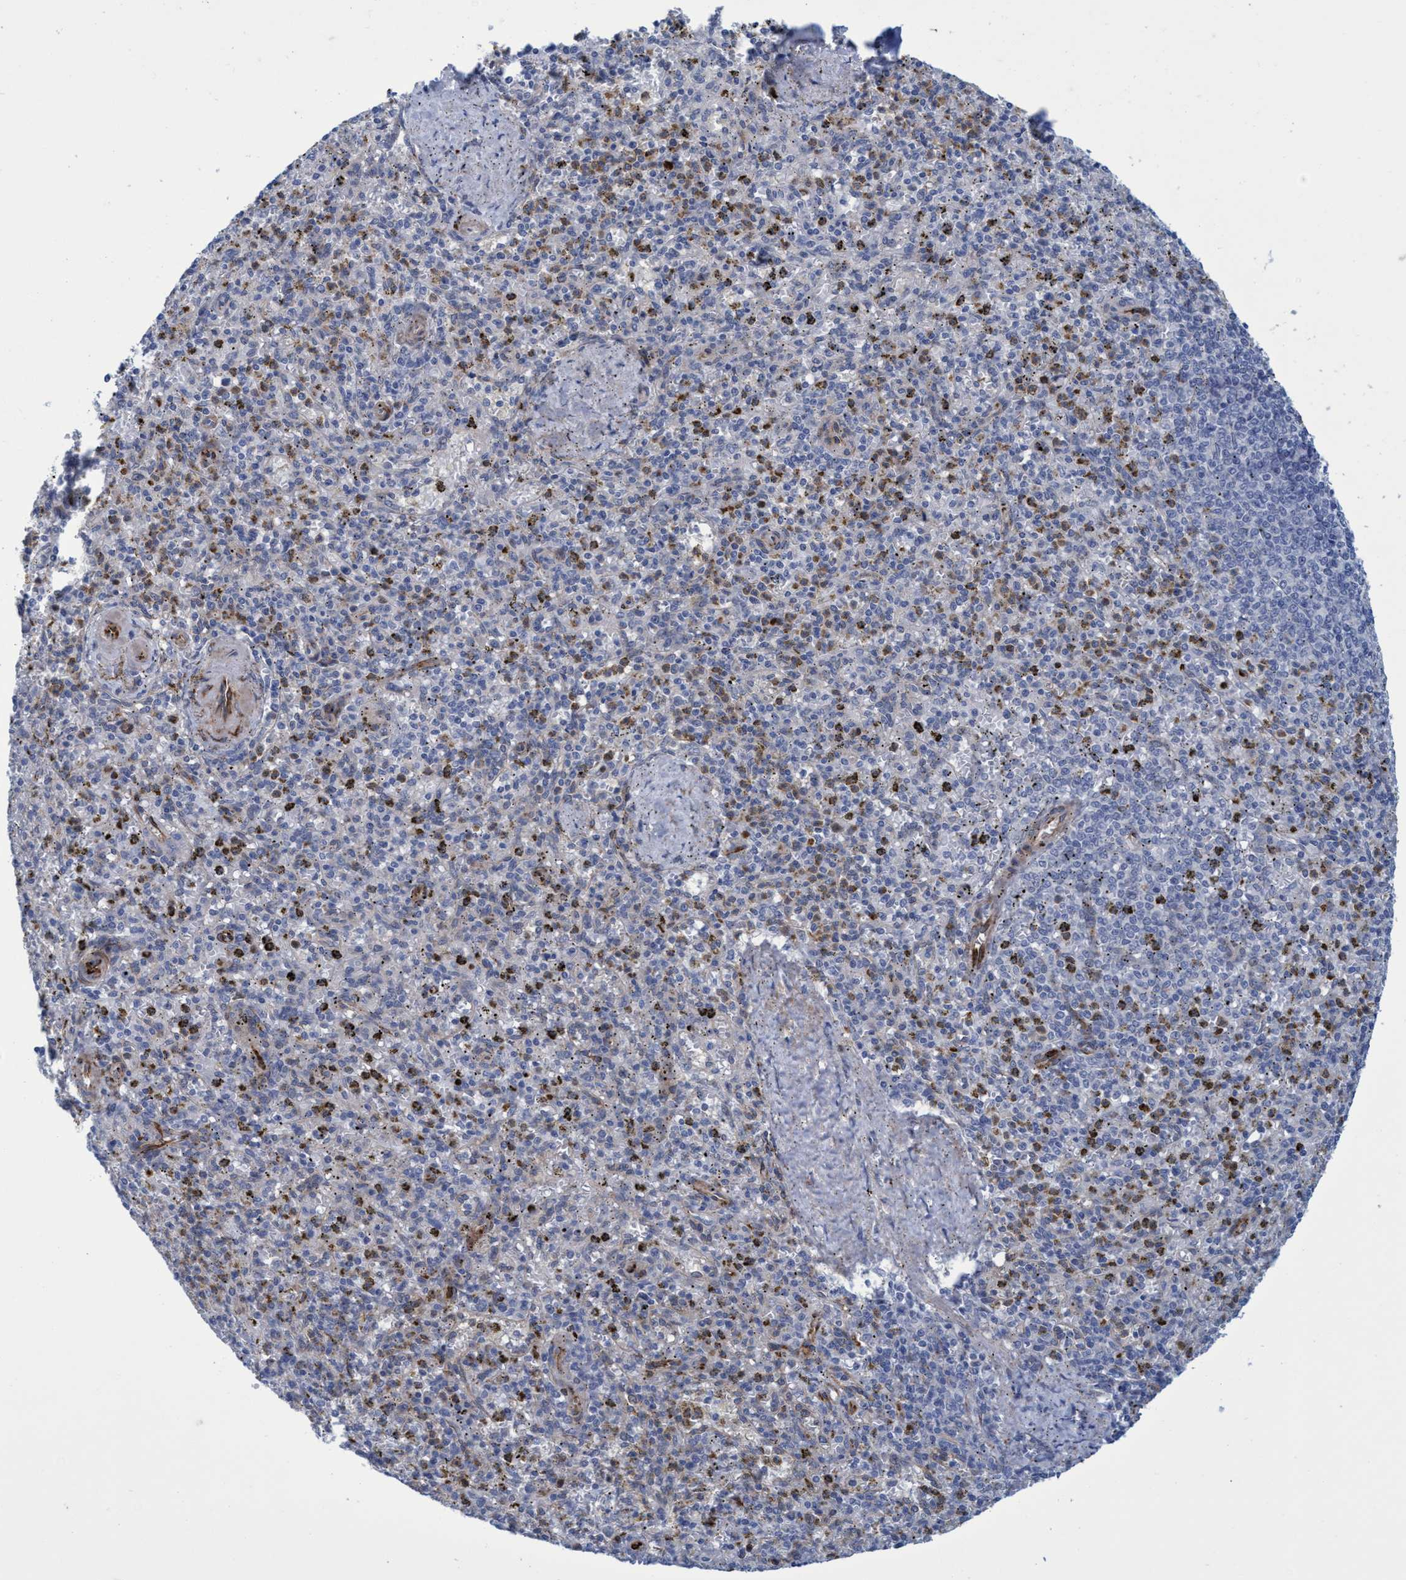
{"staining": {"intensity": "negative", "quantity": "none", "location": "none"}, "tissue": "spleen", "cell_type": "Cells in red pulp", "image_type": "normal", "snomed": [{"axis": "morphology", "description": "Normal tissue, NOS"}, {"axis": "topography", "description": "Spleen"}], "caption": "Image shows no significant protein positivity in cells in red pulp of benign spleen.", "gene": "SLC43A2", "patient": {"sex": "male", "age": 72}}